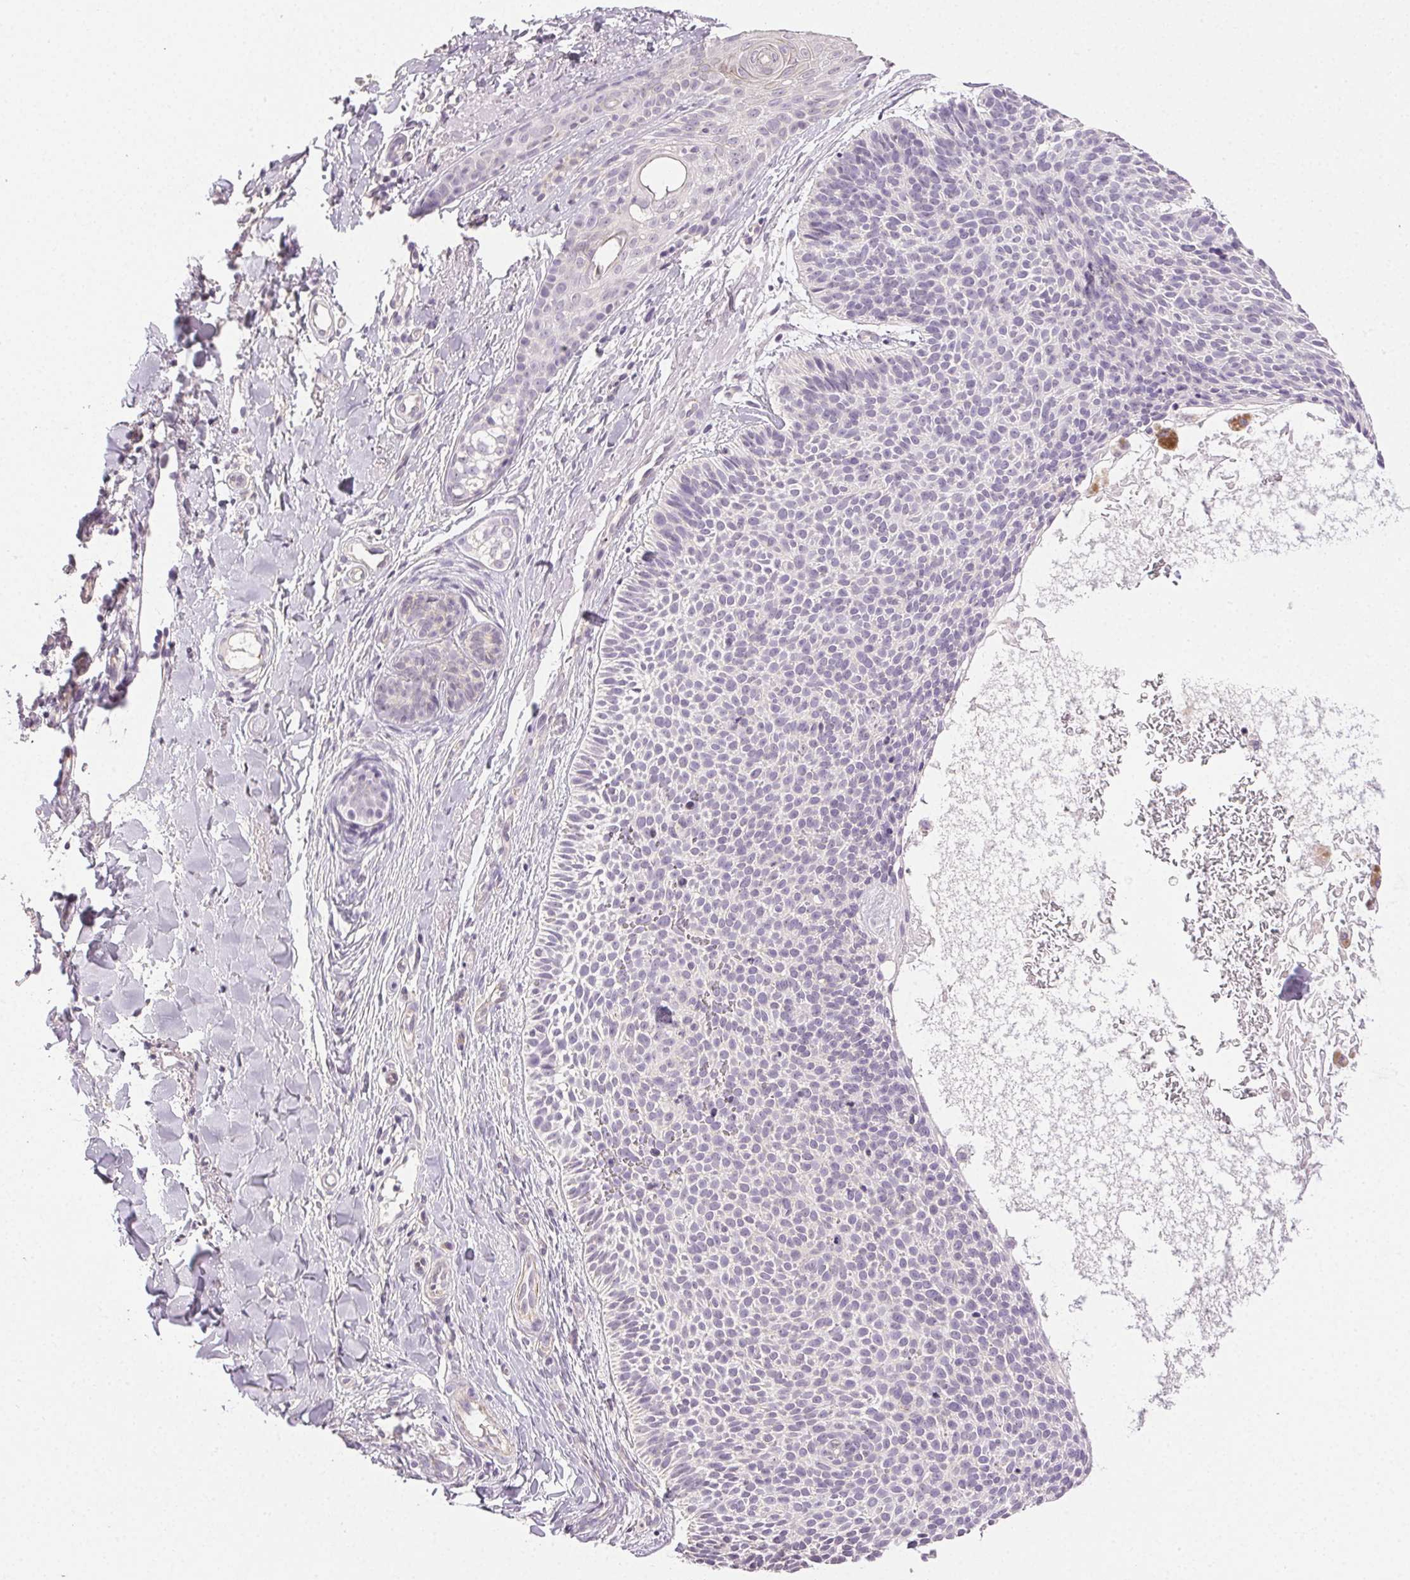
{"staining": {"intensity": "negative", "quantity": "none", "location": "none"}, "tissue": "skin cancer", "cell_type": "Tumor cells", "image_type": "cancer", "snomed": [{"axis": "morphology", "description": "Basal cell carcinoma"}, {"axis": "topography", "description": "Skin"}], "caption": "This is an immunohistochemistry photomicrograph of human basal cell carcinoma (skin). There is no expression in tumor cells.", "gene": "PLCB1", "patient": {"sex": "male", "age": 82}}